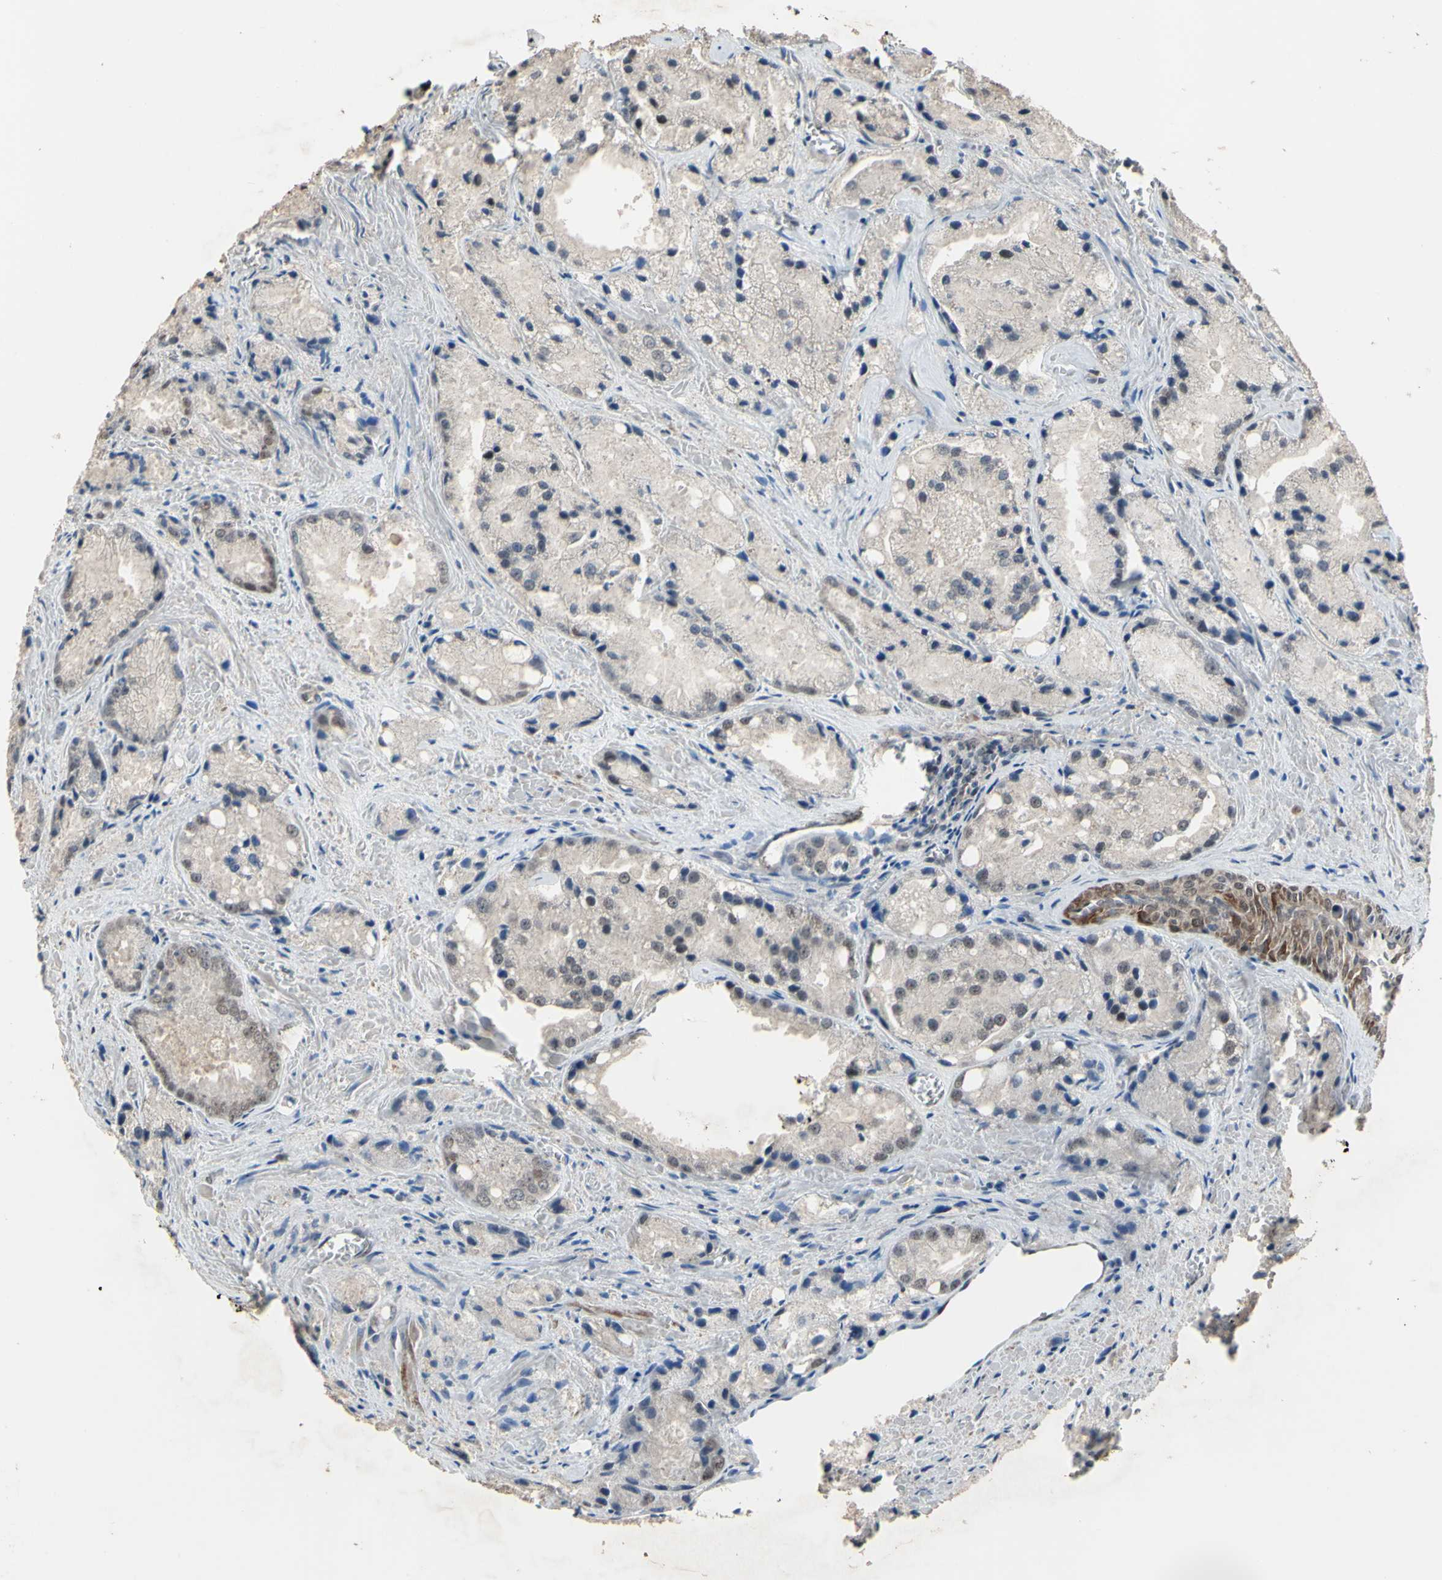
{"staining": {"intensity": "weak", "quantity": "<25%", "location": "nuclear"}, "tissue": "prostate cancer", "cell_type": "Tumor cells", "image_type": "cancer", "snomed": [{"axis": "morphology", "description": "Adenocarcinoma, Low grade"}, {"axis": "topography", "description": "Prostate"}], "caption": "Immunohistochemistry (IHC) image of human prostate cancer (low-grade adenocarcinoma) stained for a protein (brown), which exhibits no expression in tumor cells.", "gene": "ZNF174", "patient": {"sex": "male", "age": 64}}